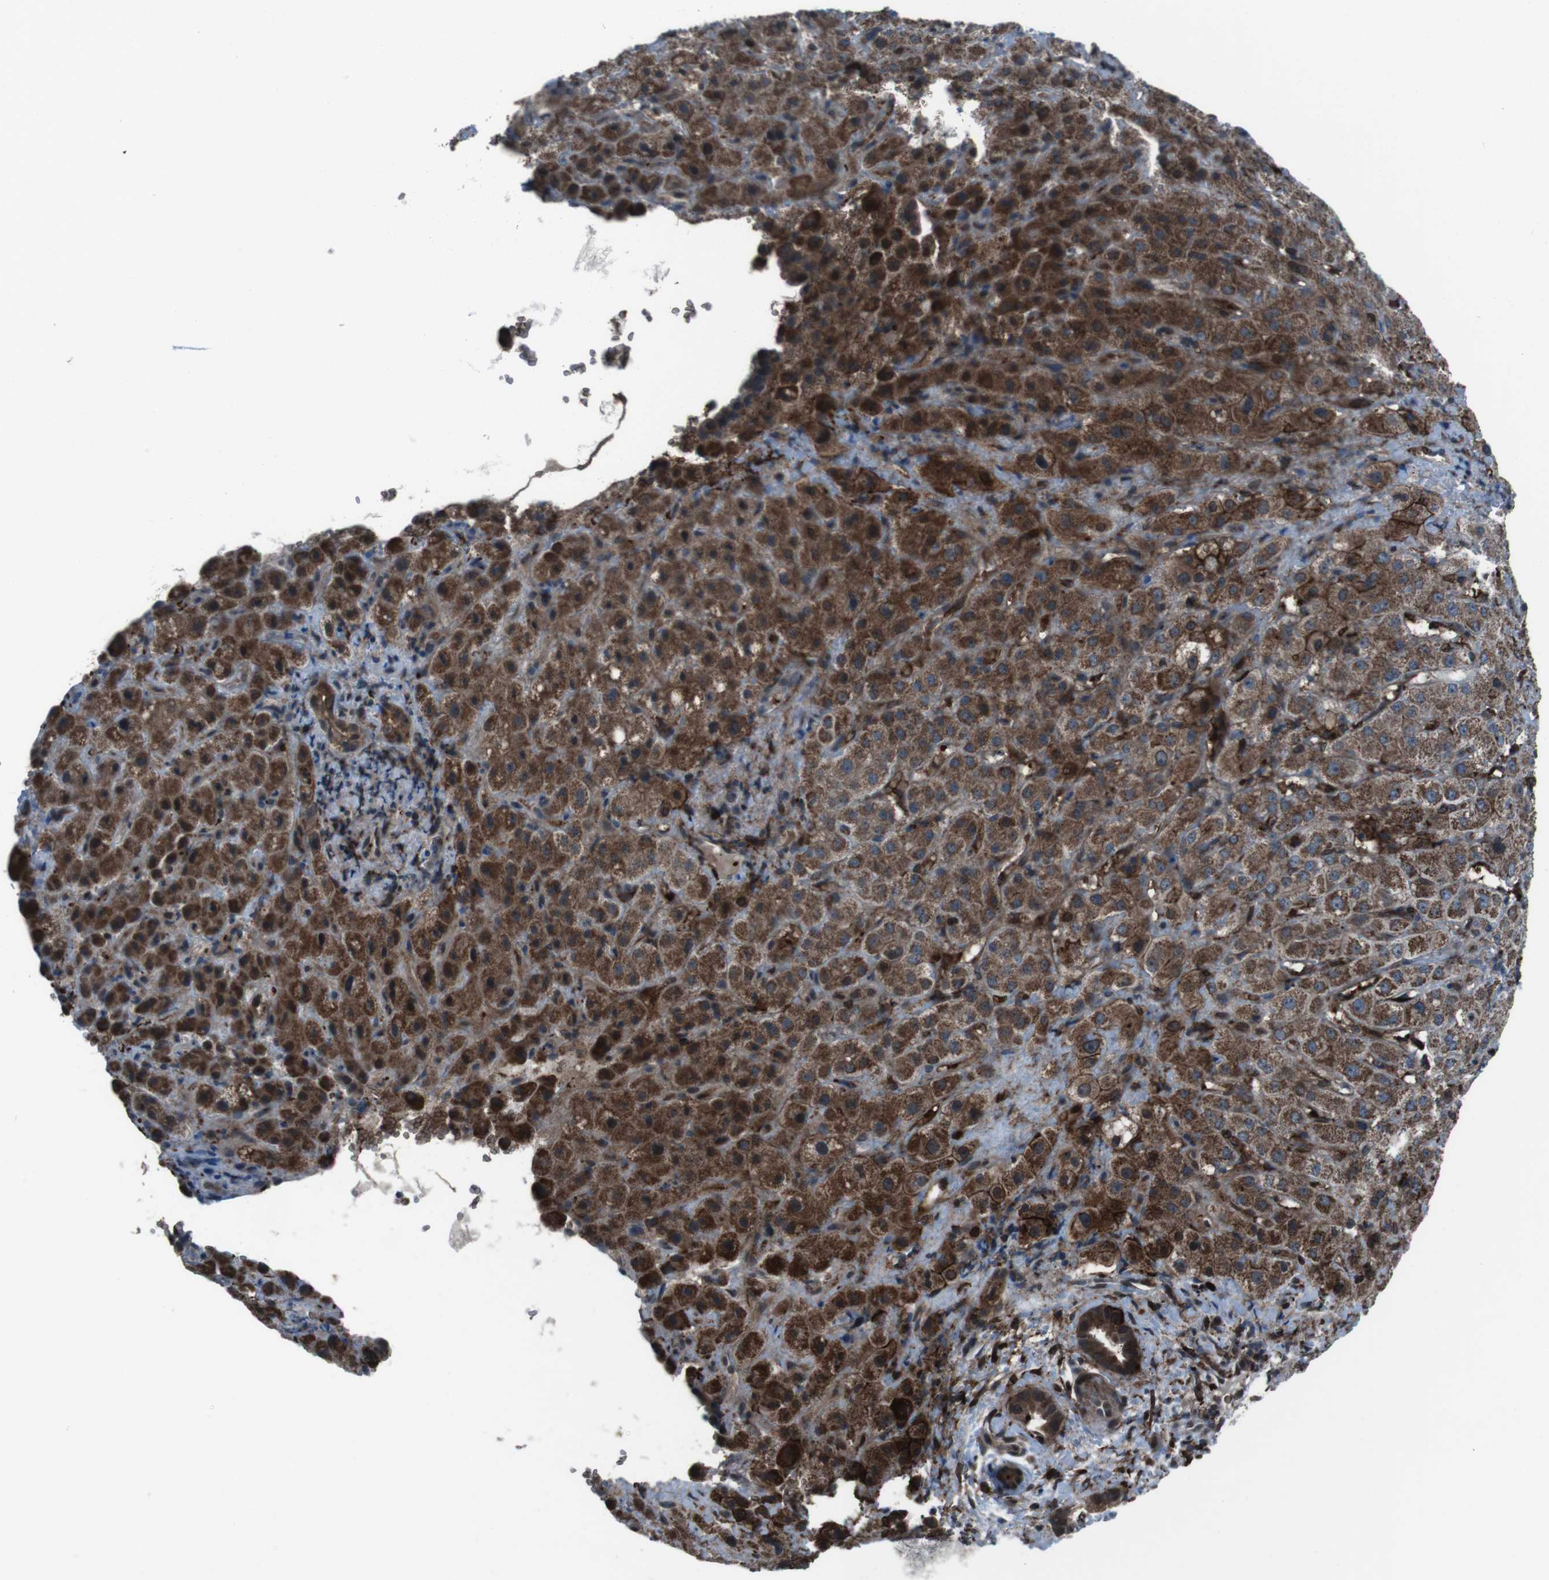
{"staining": {"intensity": "strong", "quantity": ">75%", "location": "cytoplasmic/membranous"}, "tissue": "liver cancer", "cell_type": "Tumor cells", "image_type": "cancer", "snomed": [{"axis": "morphology", "description": "Cholangiocarcinoma"}, {"axis": "topography", "description": "Liver"}], "caption": "Liver cholangiocarcinoma was stained to show a protein in brown. There is high levels of strong cytoplasmic/membranous positivity in about >75% of tumor cells. (Stains: DAB (3,3'-diaminobenzidine) in brown, nuclei in blue, Microscopy: brightfield microscopy at high magnification).", "gene": "GDF10", "patient": {"sex": "female", "age": 65}}